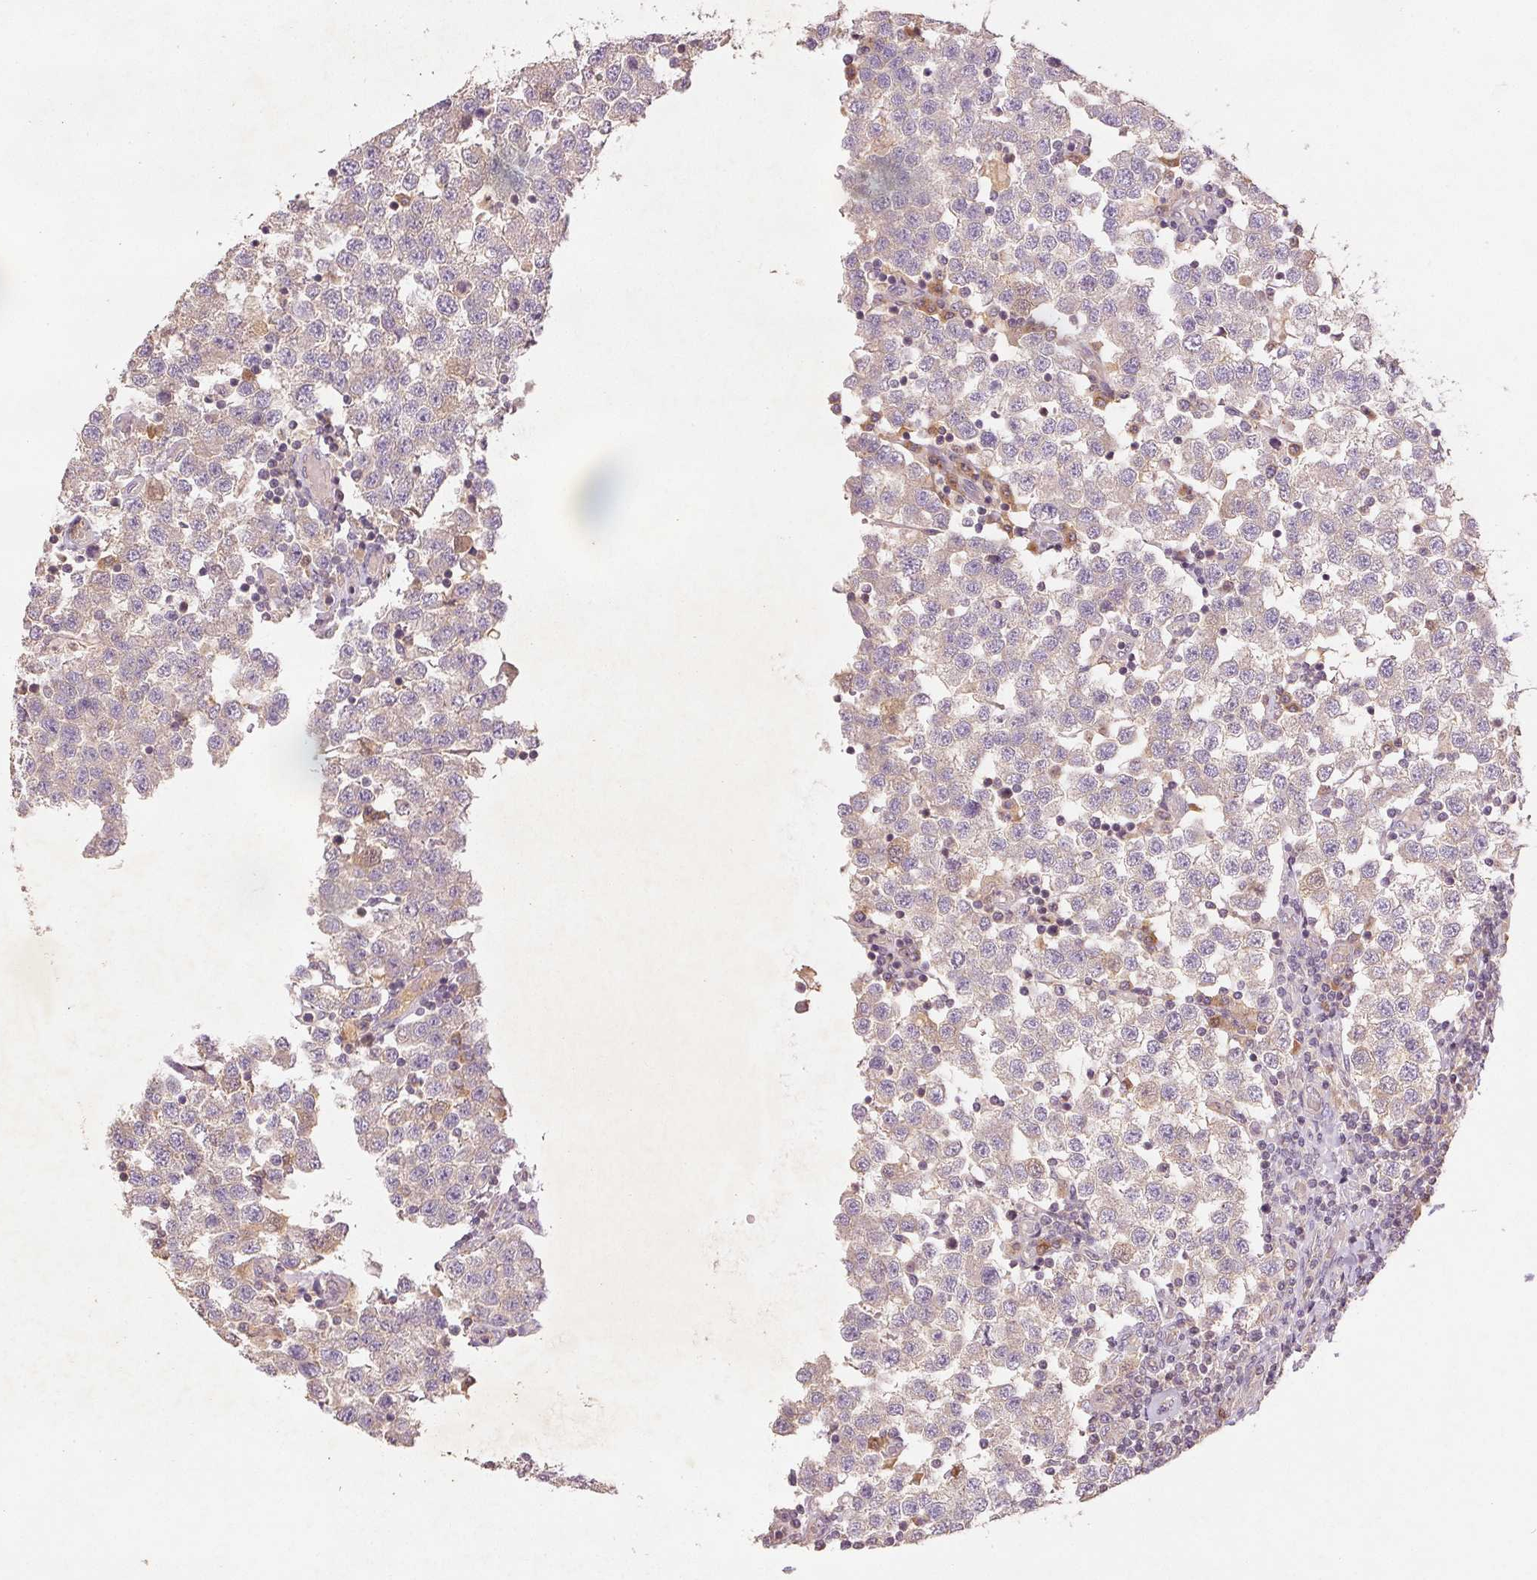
{"staining": {"intensity": "weak", "quantity": "<25%", "location": "cytoplasmic/membranous"}, "tissue": "testis cancer", "cell_type": "Tumor cells", "image_type": "cancer", "snomed": [{"axis": "morphology", "description": "Seminoma, NOS"}, {"axis": "topography", "description": "Testis"}], "caption": "Immunohistochemical staining of testis cancer reveals no significant staining in tumor cells. (Brightfield microscopy of DAB immunohistochemistry (IHC) at high magnification).", "gene": "YIF1B", "patient": {"sex": "male", "age": 34}}